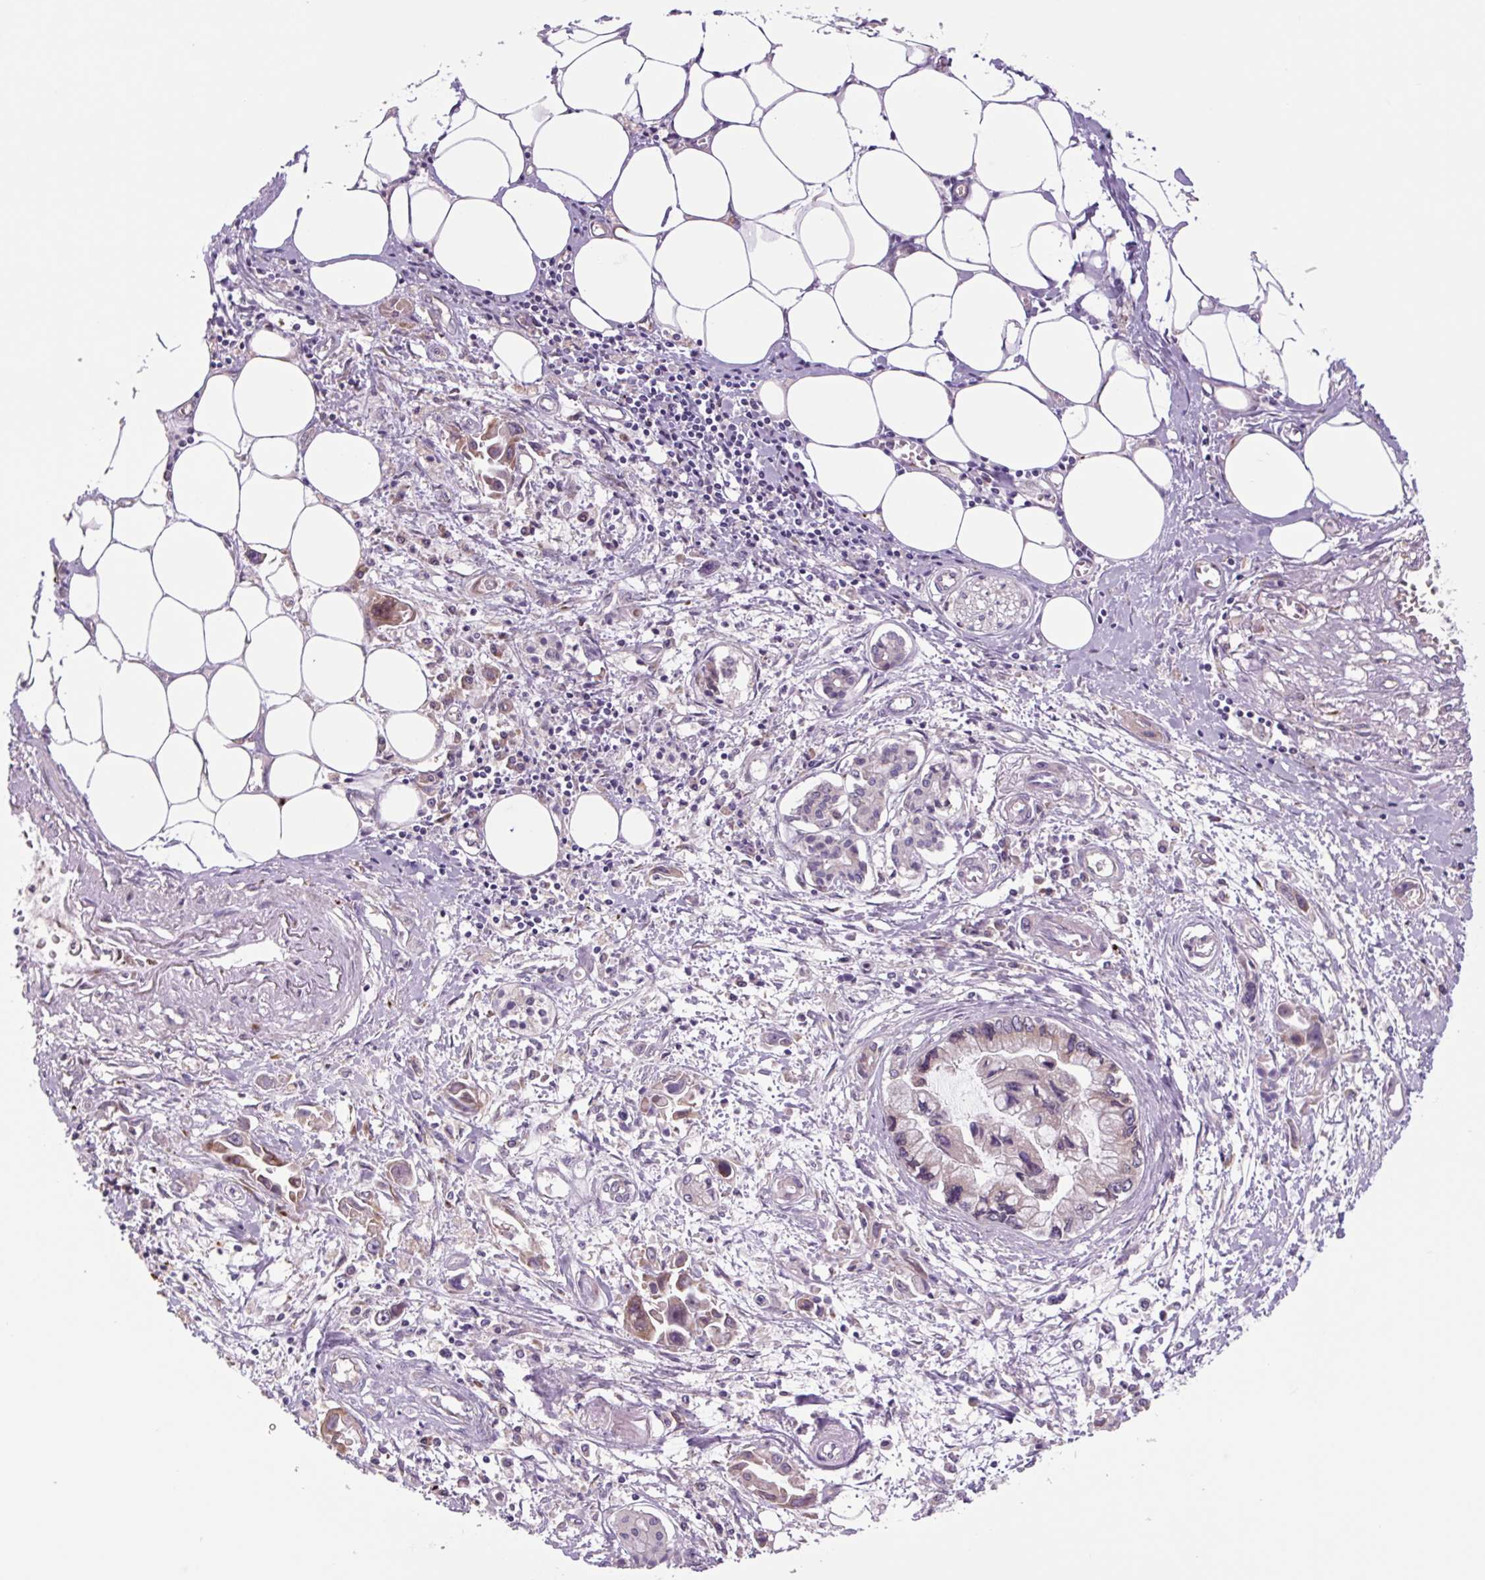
{"staining": {"intensity": "moderate", "quantity": "<25%", "location": "cytoplasmic/membranous"}, "tissue": "pancreatic cancer", "cell_type": "Tumor cells", "image_type": "cancer", "snomed": [{"axis": "morphology", "description": "Adenocarcinoma, NOS"}, {"axis": "topography", "description": "Pancreas"}], "caption": "This is an image of immunohistochemistry (IHC) staining of pancreatic cancer (adenocarcinoma), which shows moderate expression in the cytoplasmic/membranous of tumor cells.", "gene": "PLA2G4A", "patient": {"sex": "male", "age": 84}}